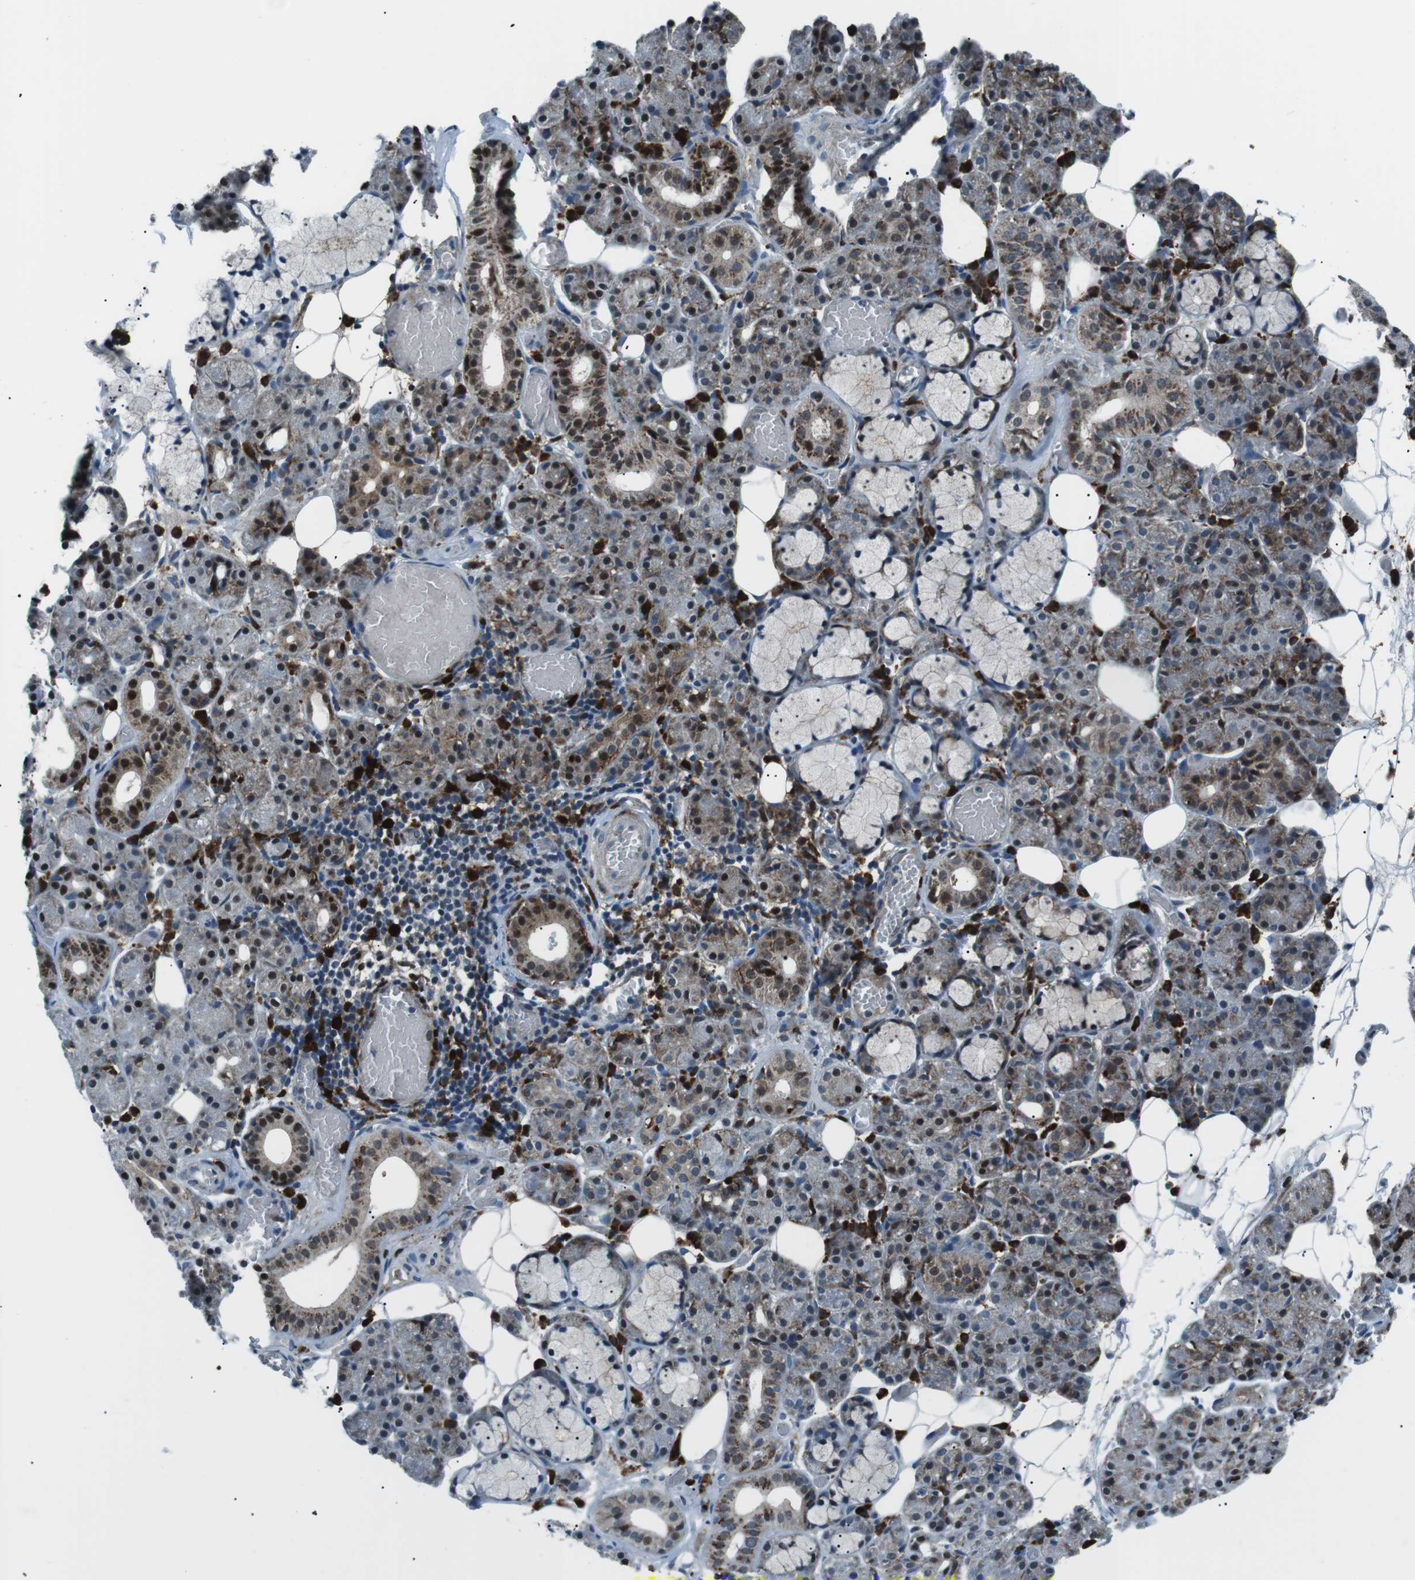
{"staining": {"intensity": "moderate", "quantity": "25%-75%", "location": "cytoplasmic/membranous,nuclear"}, "tissue": "salivary gland", "cell_type": "Glandular cells", "image_type": "normal", "snomed": [{"axis": "morphology", "description": "Normal tissue, NOS"}, {"axis": "topography", "description": "Salivary gland"}], "caption": "The micrograph shows staining of normal salivary gland, revealing moderate cytoplasmic/membranous,nuclear protein staining (brown color) within glandular cells. The staining was performed using DAB to visualize the protein expression in brown, while the nuclei were stained in blue with hematoxylin (Magnification: 20x).", "gene": "BLNK", "patient": {"sex": "male", "age": 63}}